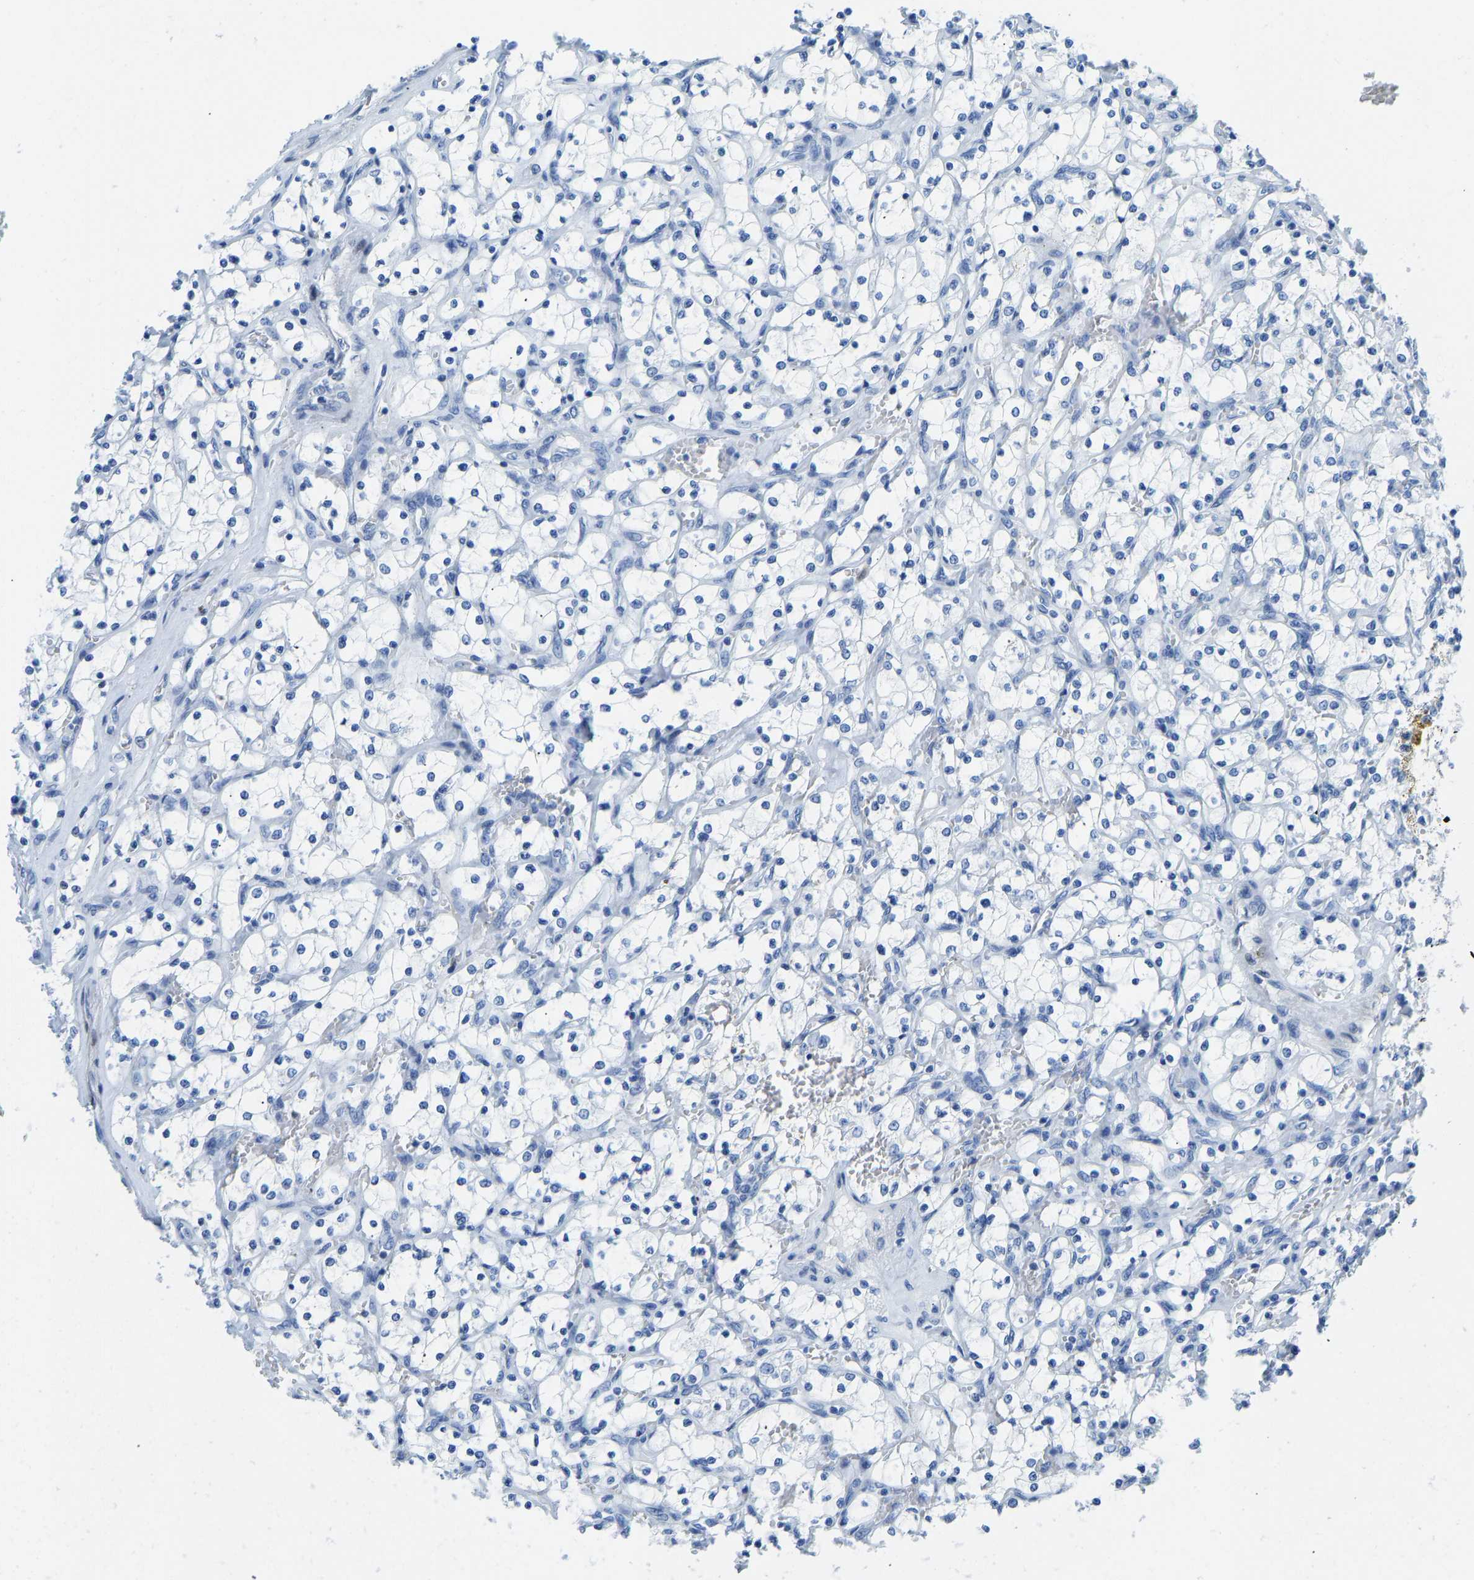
{"staining": {"intensity": "negative", "quantity": "none", "location": "none"}, "tissue": "renal cancer", "cell_type": "Tumor cells", "image_type": "cancer", "snomed": [{"axis": "morphology", "description": "Adenocarcinoma, NOS"}, {"axis": "topography", "description": "Kidney"}], "caption": "Image shows no protein staining in tumor cells of renal cancer tissue.", "gene": "NKAIN3", "patient": {"sex": "female", "age": 69}}